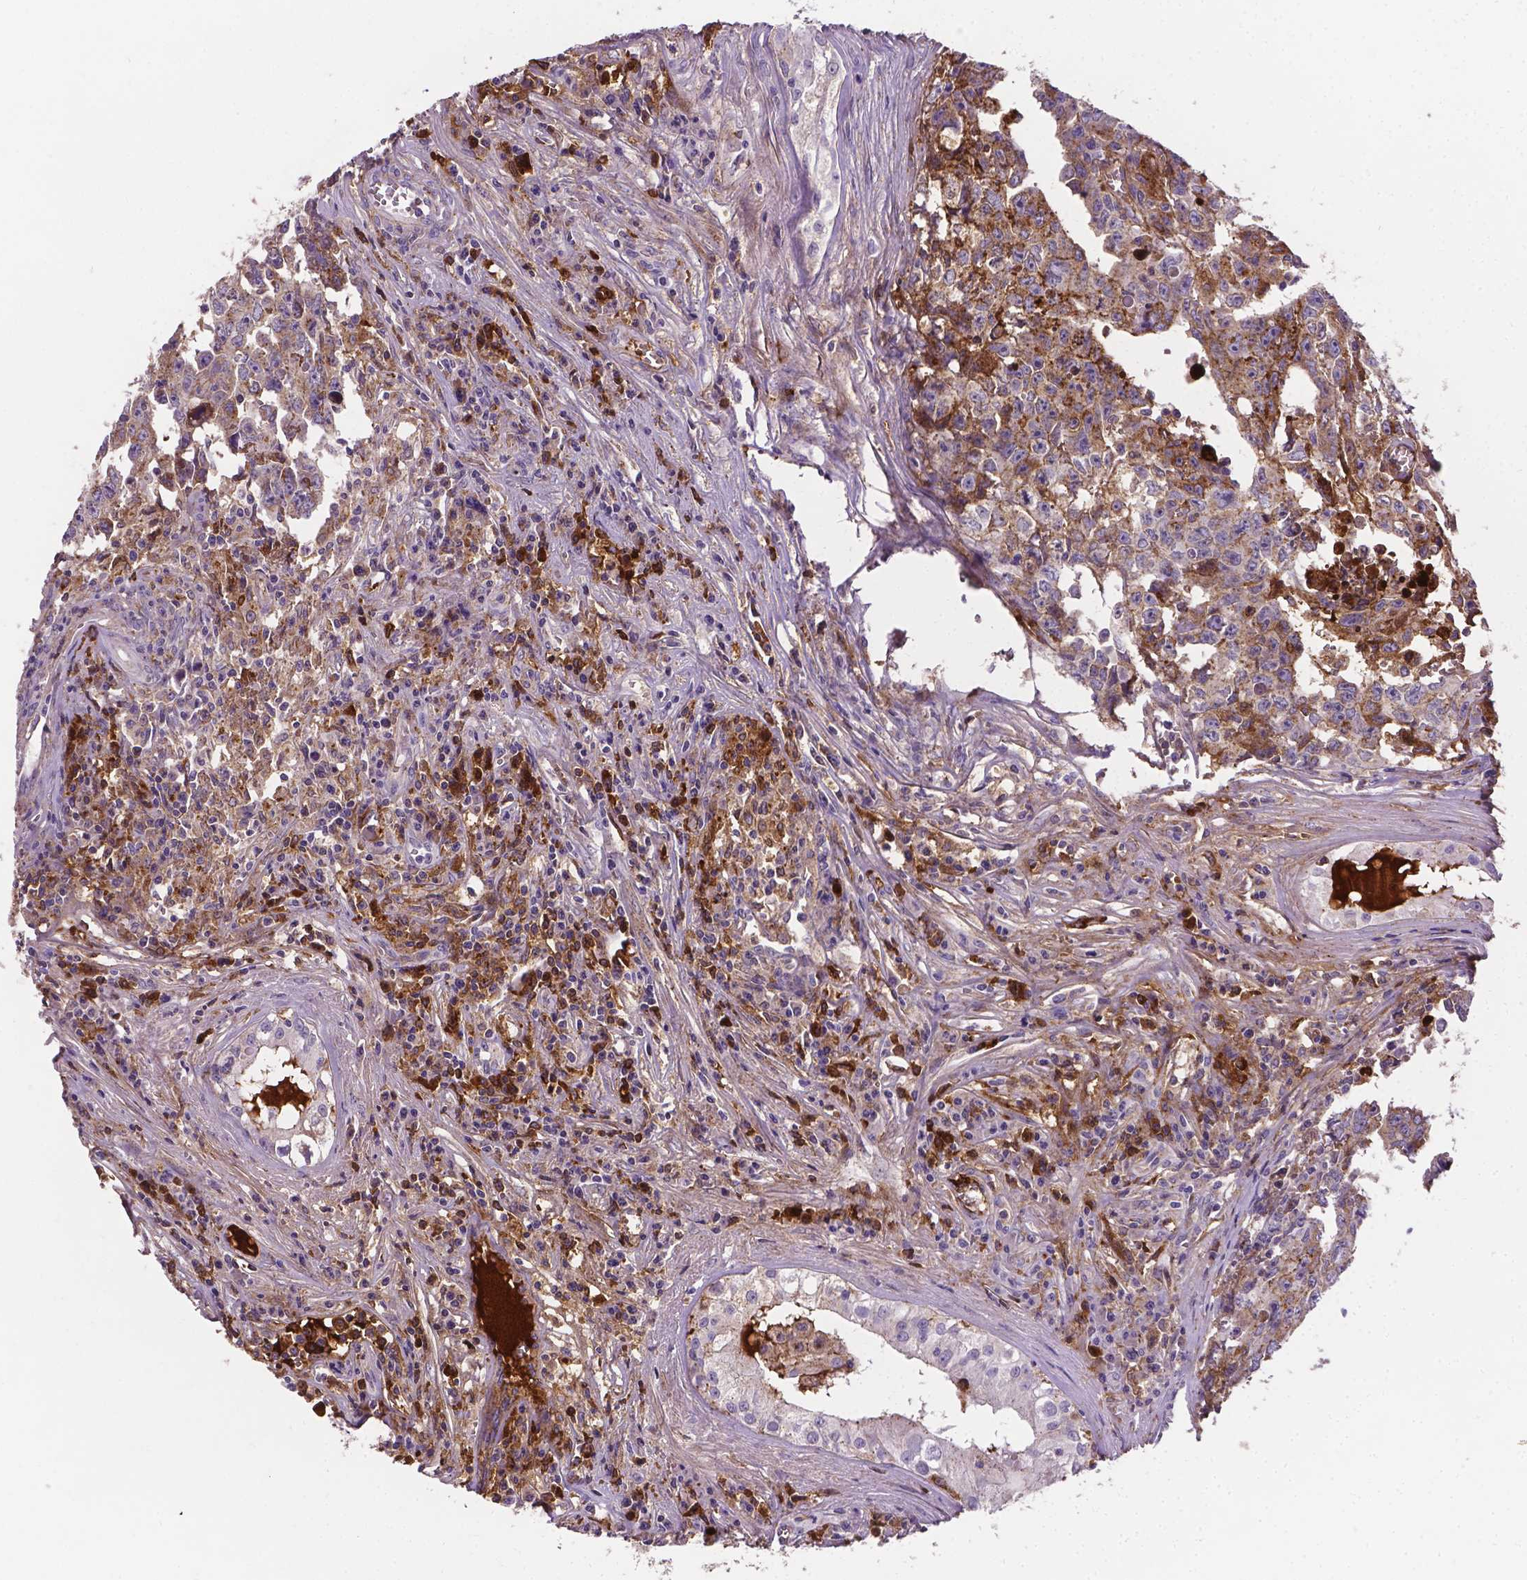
{"staining": {"intensity": "moderate", "quantity": "25%-75%", "location": "cytoplasmic/membranous"}, "tissue": "testis cancer", "cell_type": "Tumor cells", "image_type": "cancer", "snomed": [{"axis": "morphology", "description": "Carcinoma, Embryonal, NOS"}, {"axis": "topography", "description": "Testis"}], "caption": "A brown stain shows moderate cytoplasmic/membranous positivity of a protein in testis cancer (embryonal carcinoma) tumor cells.", "gene": "APOE", "patient": {"sex": "male", "age": 22}}